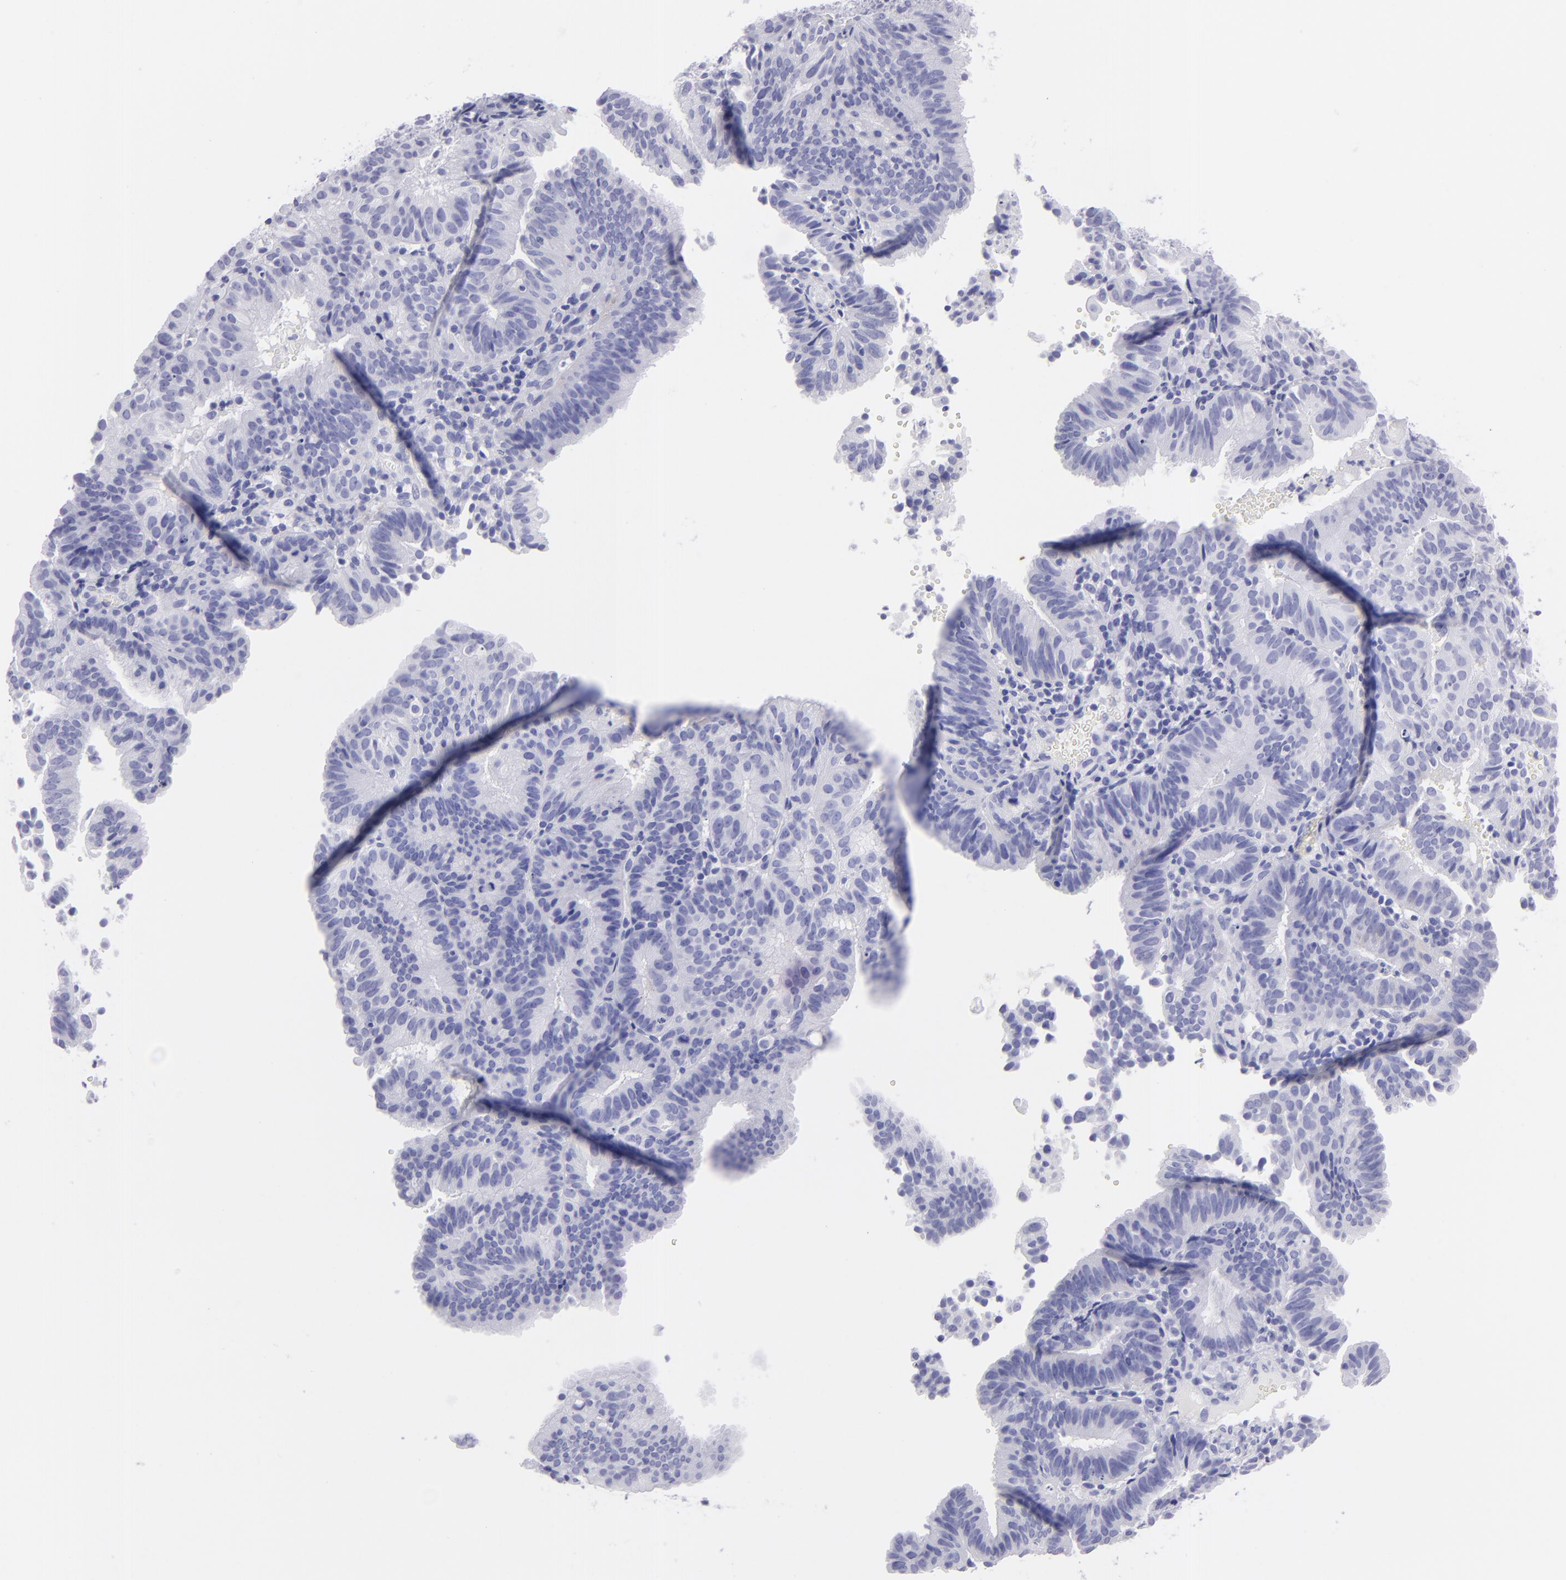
{"staining": {"intensity": "negative", "quantity": "none", "location": "none"}, "tissue": "cervical cancer", "cell_type": "Tumor cells", "image_type": "cancer", "snomed": [{"axis": "morphology", "description": "Adenocarcinoma, NOS"}, {"axis": "topography", "description": "Cervix"}], "caption": "The micrograph reveals no significant staining in tumor cells of adenocarcinoma (cervical).", "gene": "SLC1A3", "patient": {"sex": "female", "age": 60}}